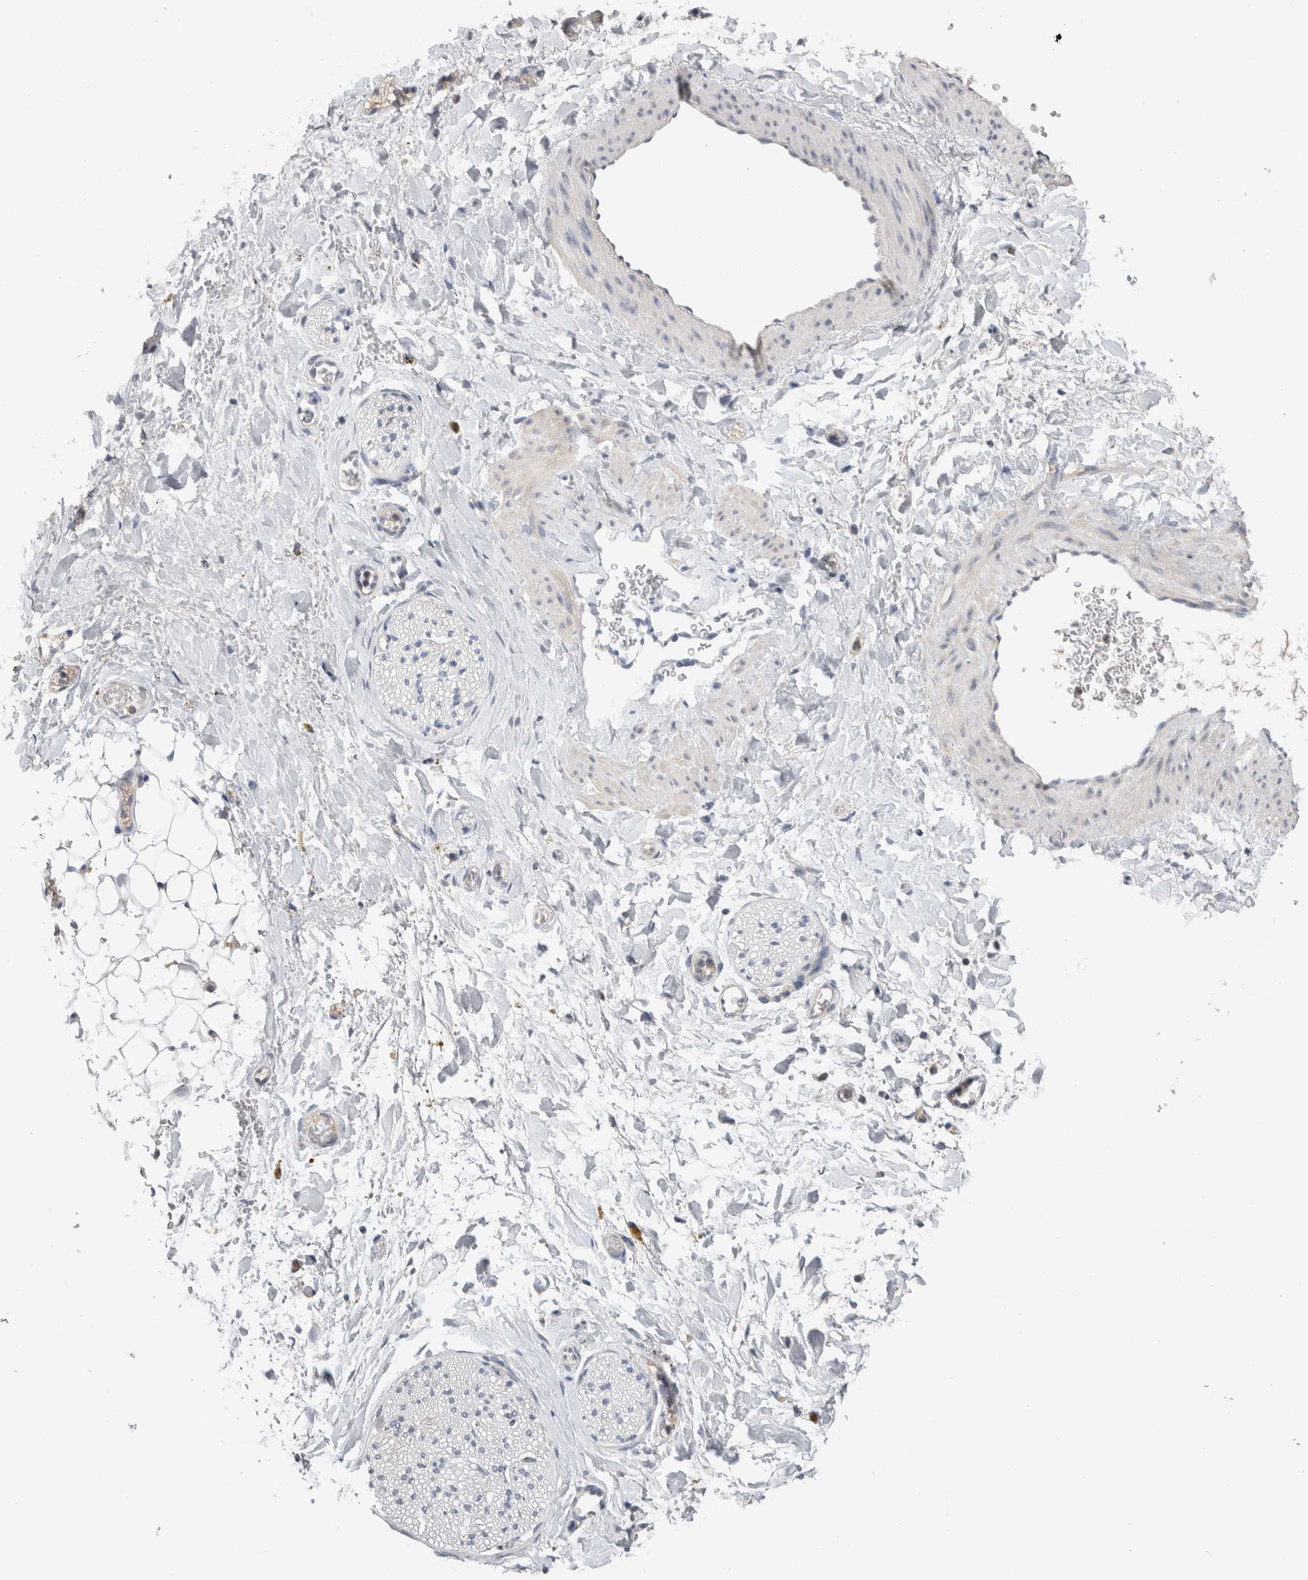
{"staining": {"intensity": "negative", "quantity": "none", "location": "none"}, "tissue": "adipose tissue", "cell_type": "Adipocytes", "image_type": "normal", "snomed": [{"axis": "morphology", "description": "Normal tissue, NOS"}, {"axis": "topography", "description": "Kidney"}, {"axis": "topography", "description": "Peripheral nerve tissue"}], "caption": "Immunohistochemistry (IHC) of benign adipose tissue exhibits no positivity in adipocytes.", "gene": "OTOR", "patient": {"sex": "male", "age": 7}}